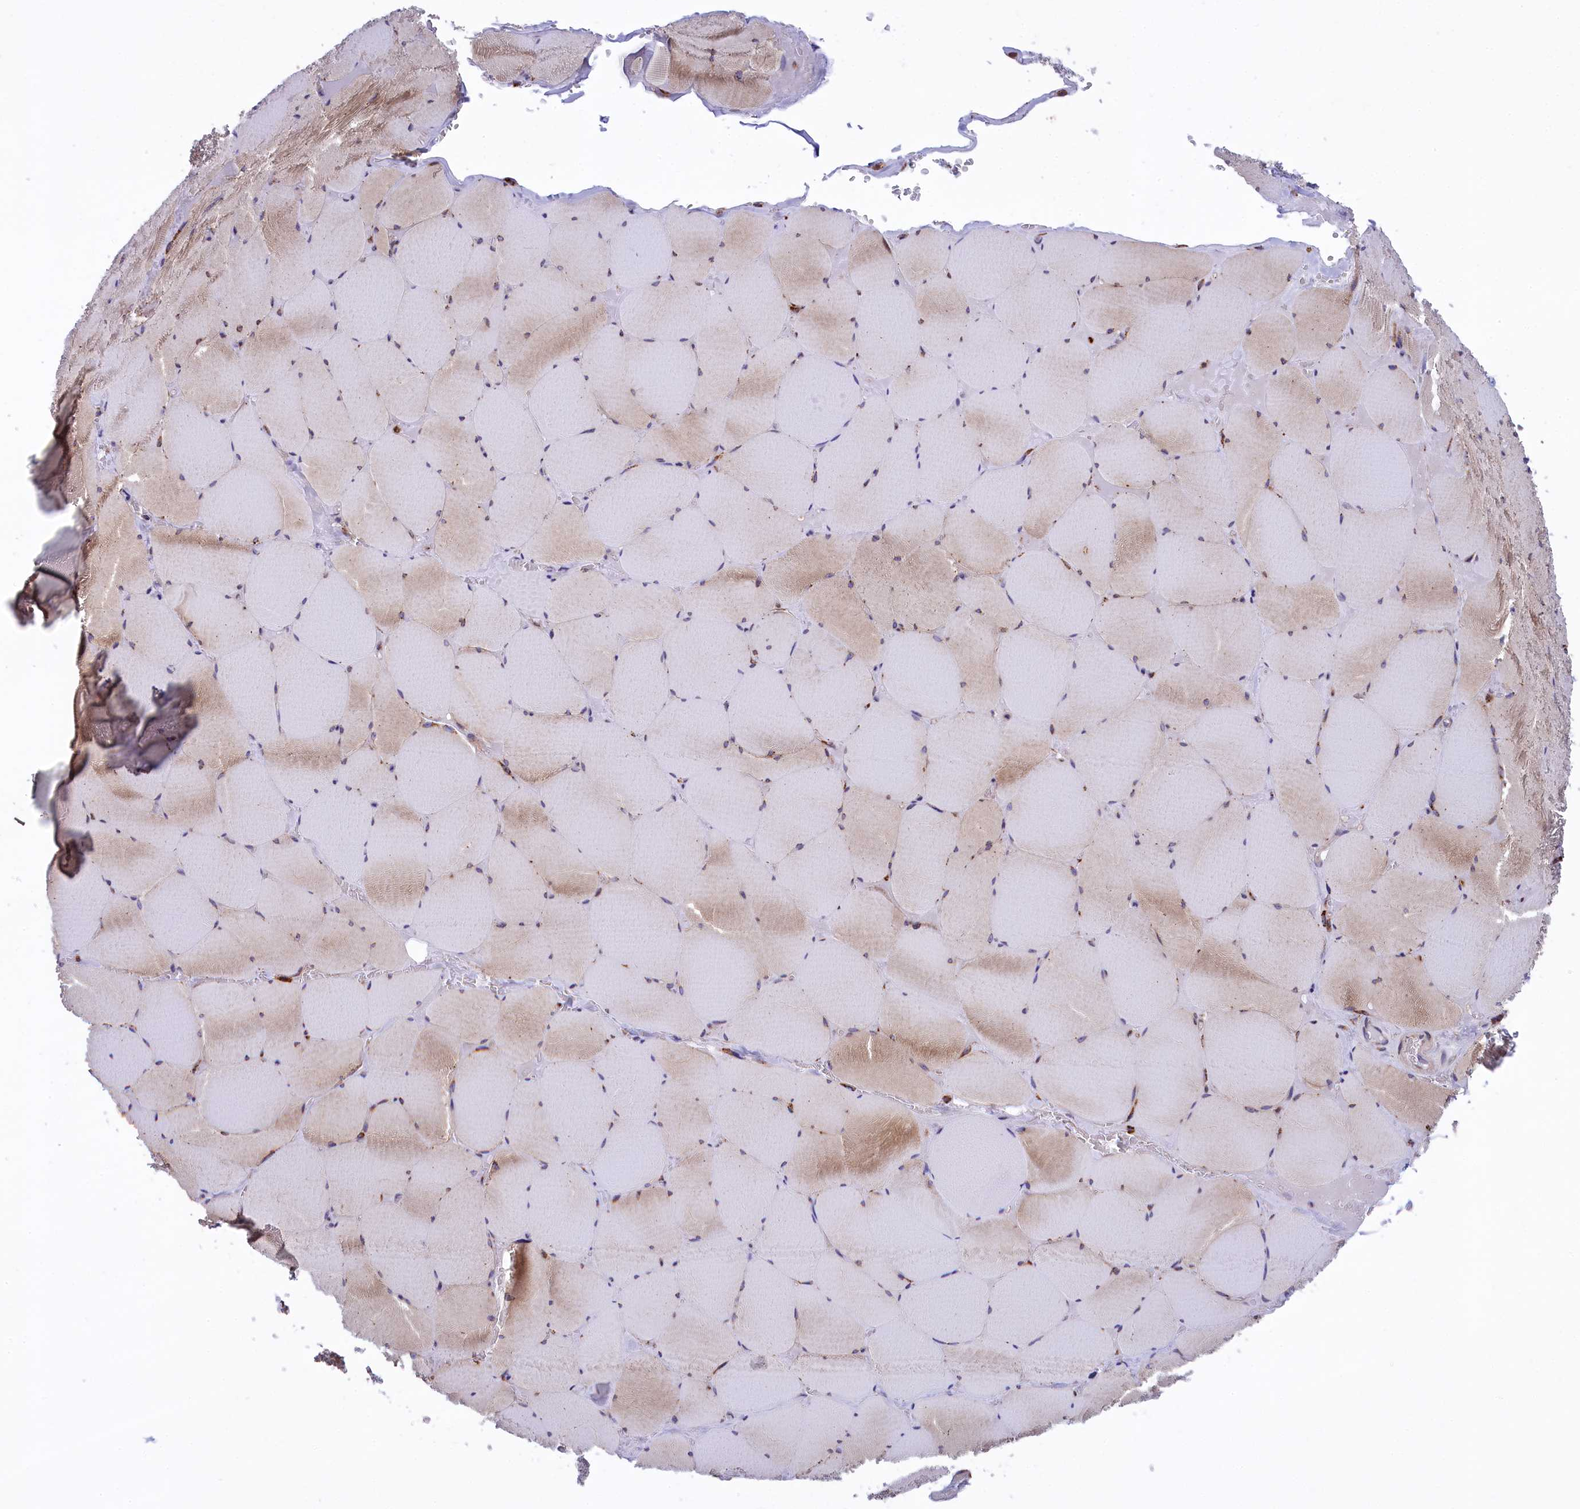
{"staining": {"intensity": "moderate", "quantity": "<25%", "location": "cytoplasmic/membranous"}, "tissue": "skeletal muscle", "cell_type": "Myocytes", "image_type": "normal", "snomed": [{"axis": "morphology", "description": "Normal tissue, NOS"}, {"axis": "topography", "description": "Skeletal muscle"}, {"axis": "topography", "description": "Head-Neck"}], "caption": "High-magnification brightfield microscopy of normal skeletal muscle stained with DAB (3,3'-diaminobenzidine) (brown) and counterstained with hematoxylin (blue). myocytes exhibit moderate cytoplasmic/membranous expression is seen in approximately<25% of cells. (DAB (3,3'-diaminobenzidine) = brown stain, brightfield microscopy at high magnification).", "gene": "MAN2B1", "patient": {"sex": "male", "age": 66}}